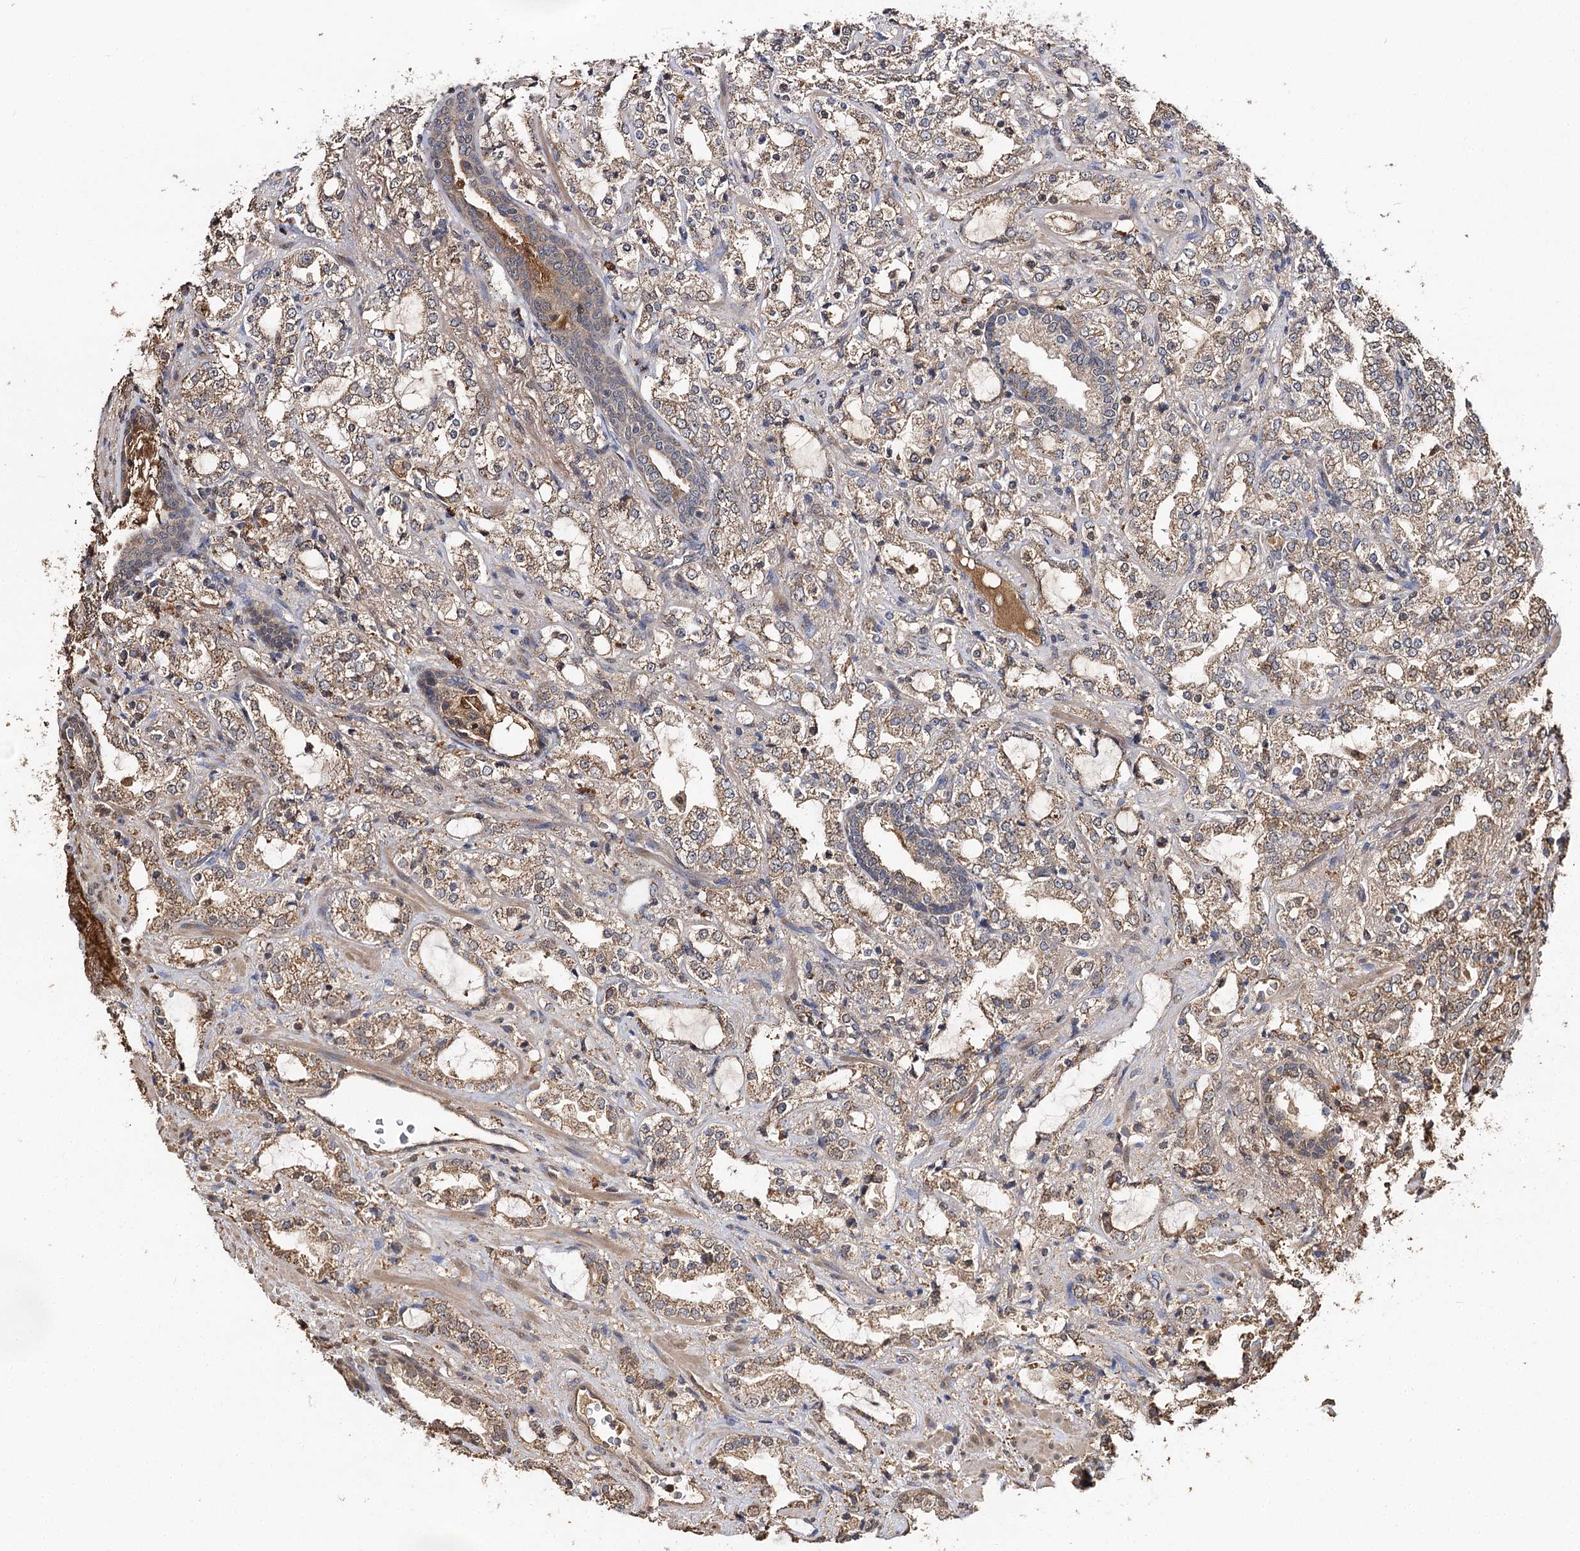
{"staining": {"intensity": "moderate", "quantity": ">75%", "location": "cytoplasmic/membranous"}, "tissue": "prostate cancer", "cell_type": "Tumor cells", "image_type": "cancer", "snomed": [{"axis": "morphology", "description": "Adenocarcinoma, High grade"}, {"axis": "topography", "description": "Prostate"}], "caption": "High-power microscopy captured an IHC histopathology image of adenocarcinoma (high-grade) (prostate), revealing moderate cytoplasmic/membranous expression in about >75% of tumor cells.", "gene": "ARL13A", "patient": {"sex": "male", "age": 64}}